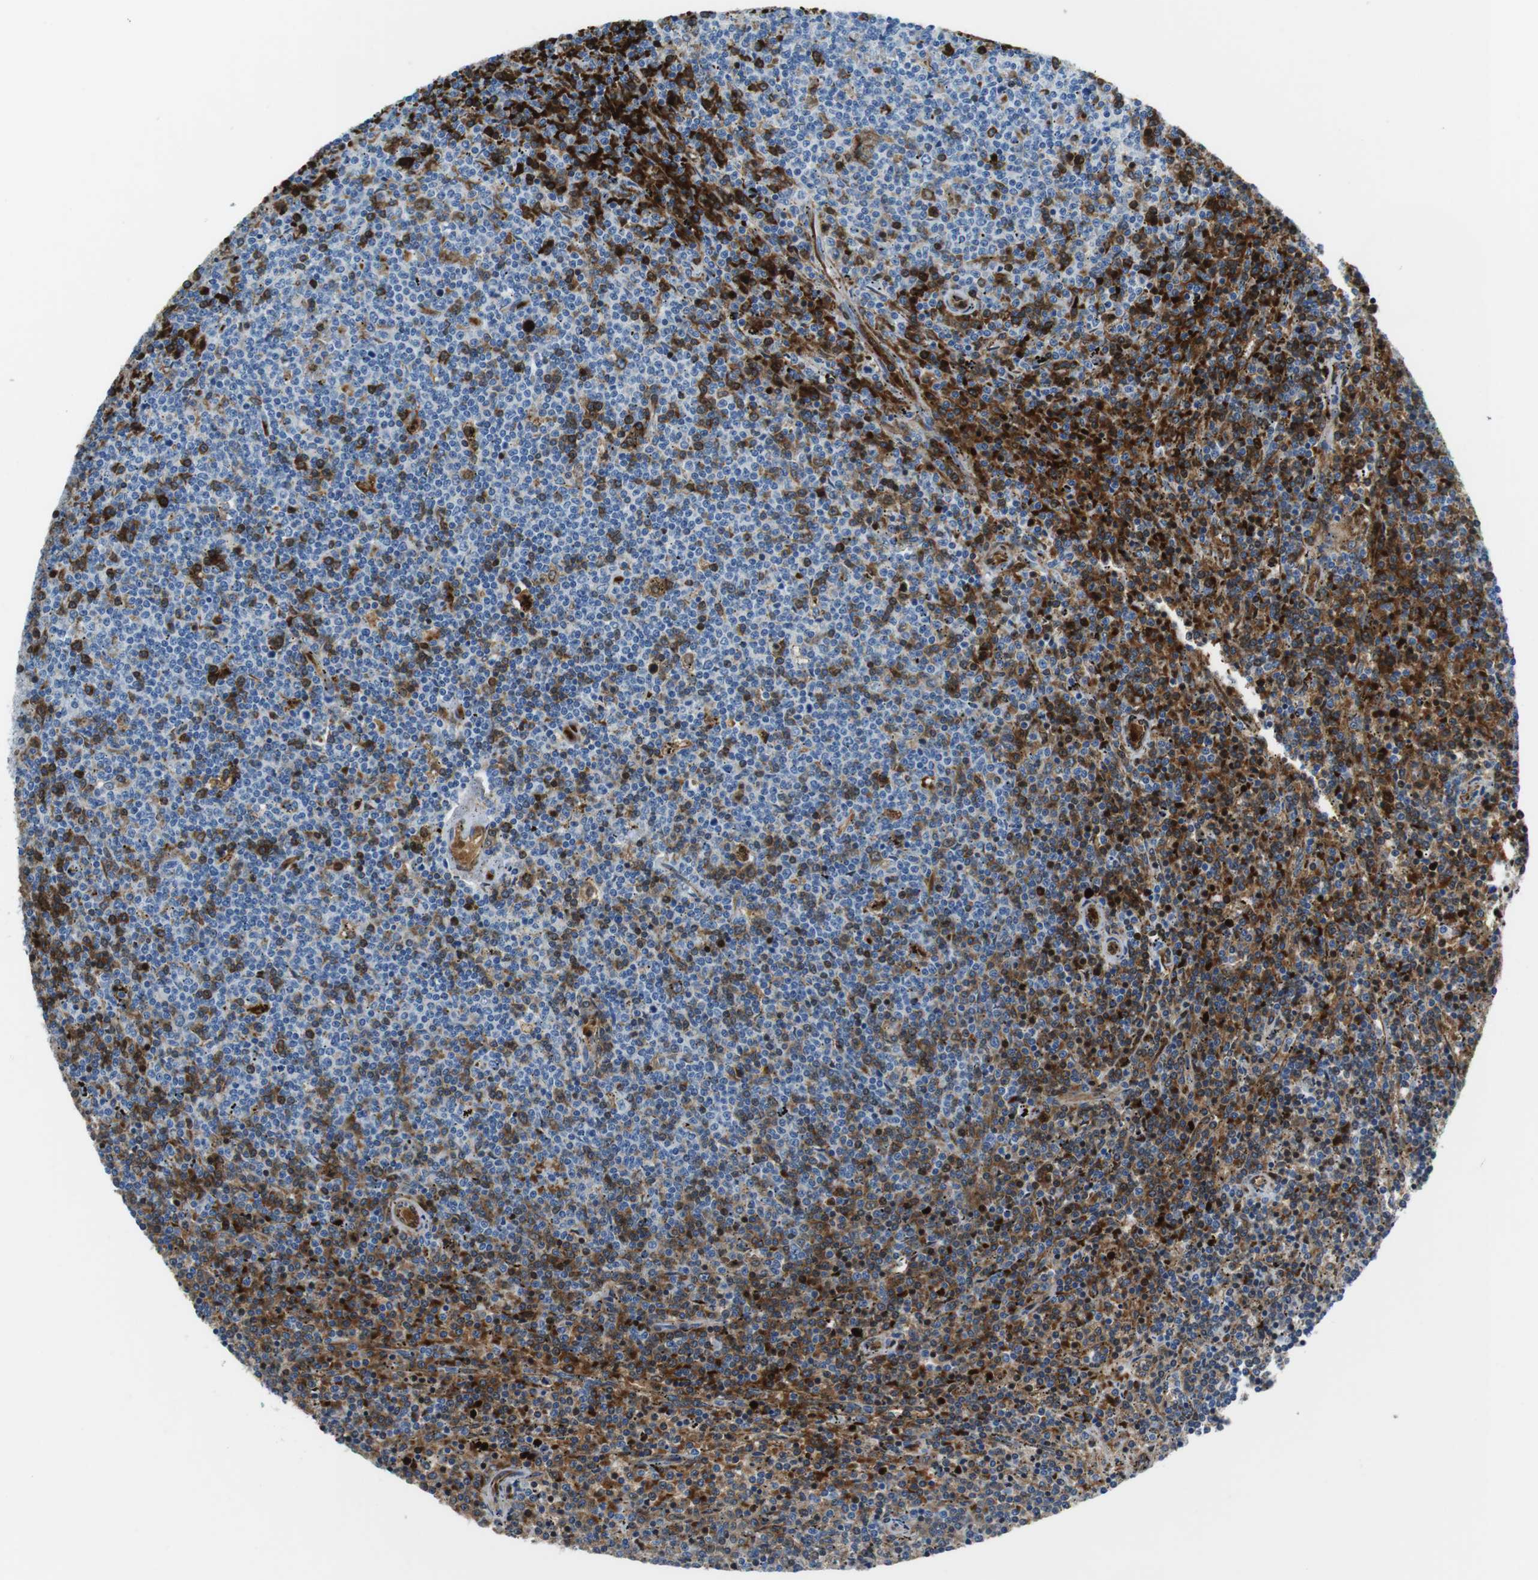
{"staining": {"intensity": "moderate", "quantity": "25%-75%", "location": "cytoplasmic/membranous,nuclear"}, "tissue": "lymphoma", "cell_type": "Tumor cells", "image_type": "cancer", "snomed": [{"axis": "morphology", "description": "Malignant lymphoma, non-Hodgkin's type, Low grade"}, {"axis": "topography", "description": "Spleen"}], "caption": "Tumor cells reveal moderate cytoplasmic/membranous and nuclear positivity in approximately 25%-75% of cells in malignant lymphoma, non-Hodgkin's type (low-grade).", "gene": "TFAP2C", "patient": {"sex": "female", "age": 50}}